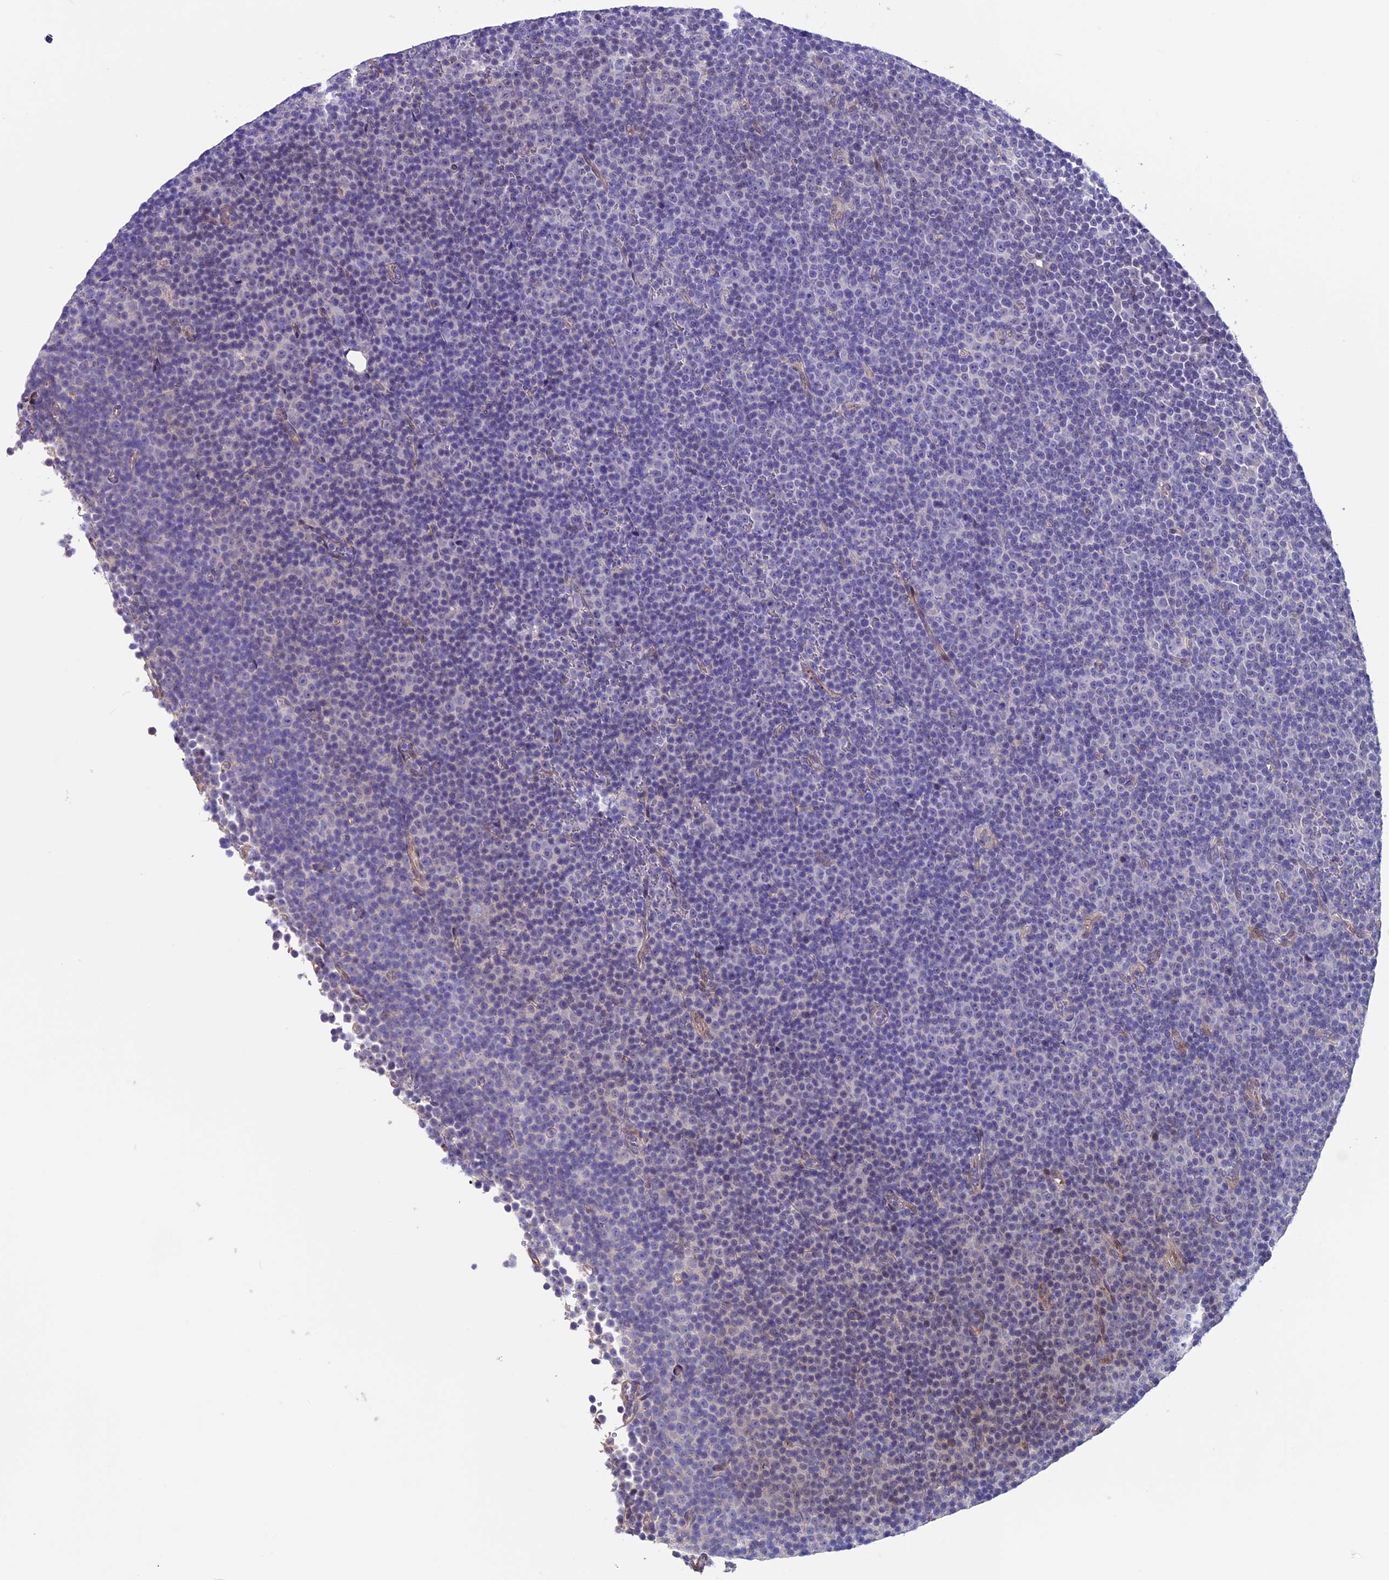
{"staining": {"intensity": "negative", "quantity": "none", "location": "none"}, "tissue": "lymphoma", "cell_type": "Tumor cells", "image_type": "cancer", "snomed": [{"axis": "morphology", "description": "Malignant lymphoma, non-Hodgkin's type, Low grade"}, {"axis": "topography", "description": "Lymph node"}], "caption": "Immunohistochemical staining of malignant lymphoma, non-Hodgkin's type (low-grade) exhibits no significant staining in tumor cells.", "gene": "TMEM171", "patient": {"sex": "female", "age": 67}}